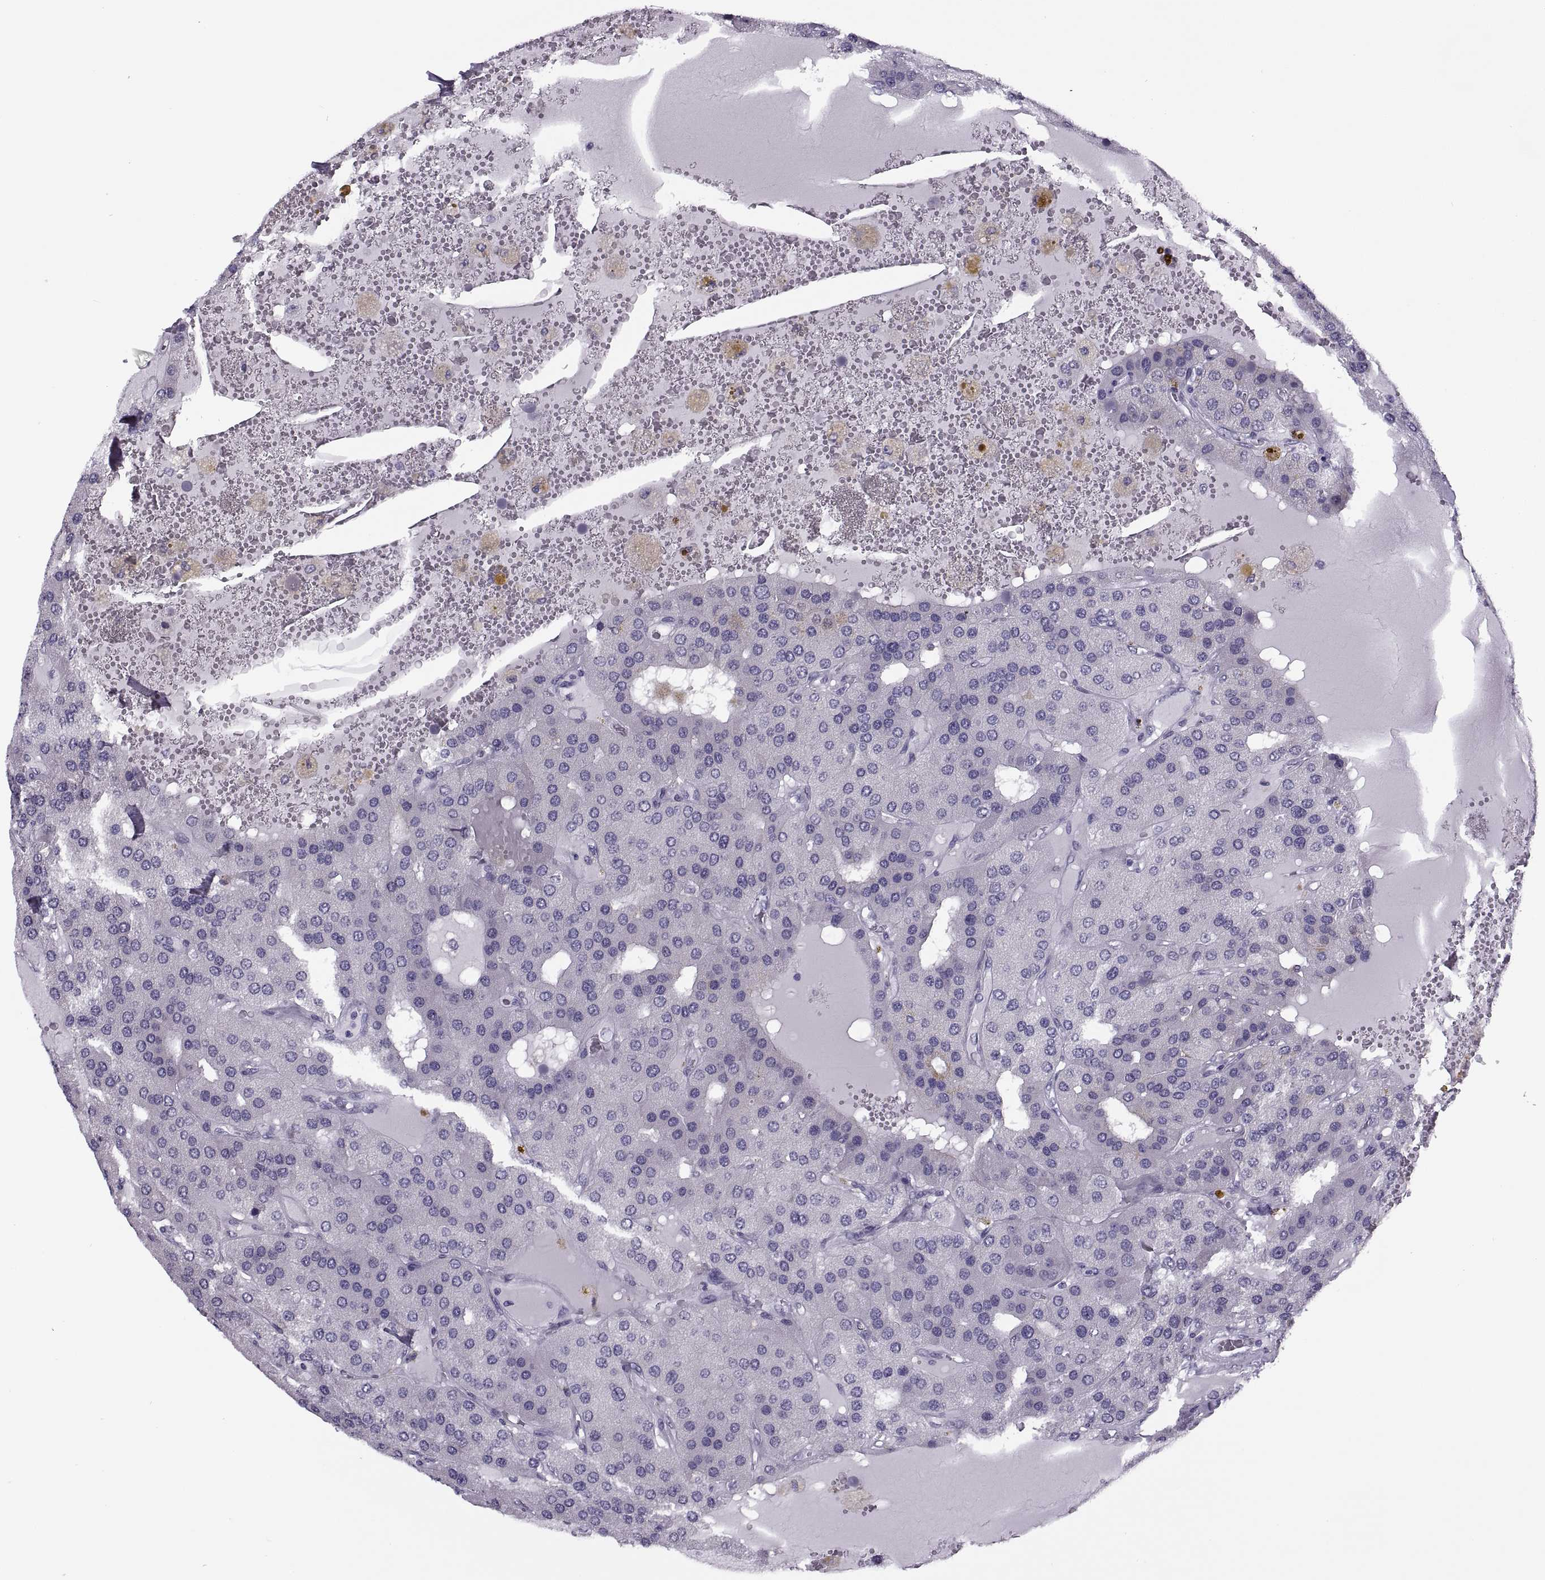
{"staining": {"intensity": "negative", "quantity": "none", "location": "none"}, "tissue": "parathyroid gland", "cell_type": "Glandular cells", "image_type": "normal", "snomed": [{"axis": "morphology", "description": "Normal tissue, NOS"}, {"axis": "morphology", "description": "Adenoma, NOS"}, {"axis": "topography", "description": "Parathyroid gland"}], "caption": "Immunohistochemical staining of unremarkable human parathyroid gland shows no significant expression in glandular cells. (DAB immunohistochemistry (IHC), high magnification).", "gene": "TBC1D3B", "patient": {"sex": "female", "age": 86}}